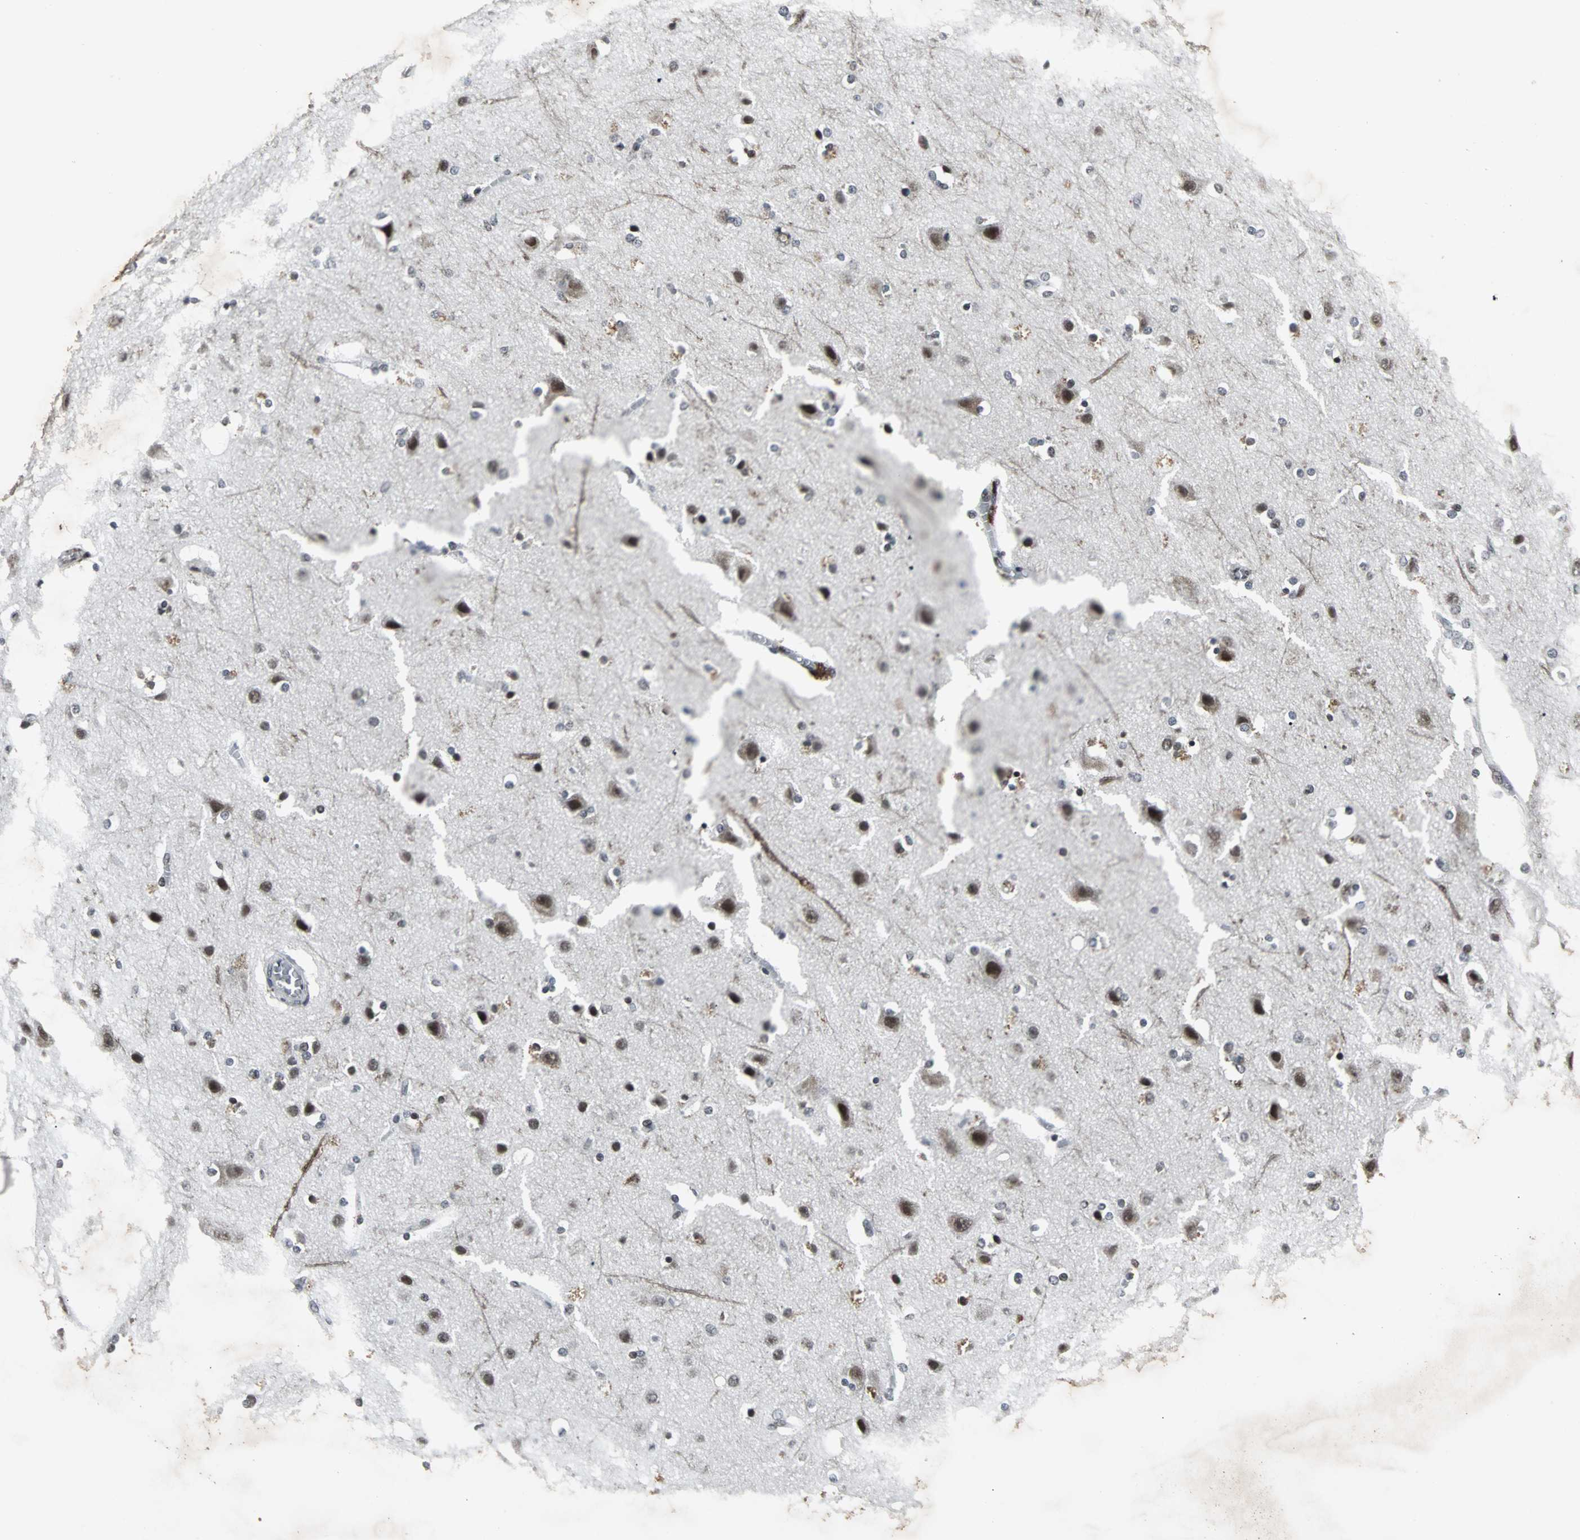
{"staining": {"intensity": "moderate", "quantity": ">75%", "location": "nuclear"}, "tissue": "cerebral cortex", "cell_type": "Endothelial cells", "image_type": "normal", "snomed": [{"axis": "morphology", "description": "Normal tissue, NOS"}, {"axis": "topography", "description": "Cerebral cortex"}], "caption": "Immunohistochemistry image of normal cerebral cortex: cerebral cortex stained using IHC shows medium levels of moderate protein expression localized specifically in the nuclear of endothelial cells, appearing as a nuclear brown color.", "gene": "PNKP", "patient": {"sex": "female", "age": 54}}